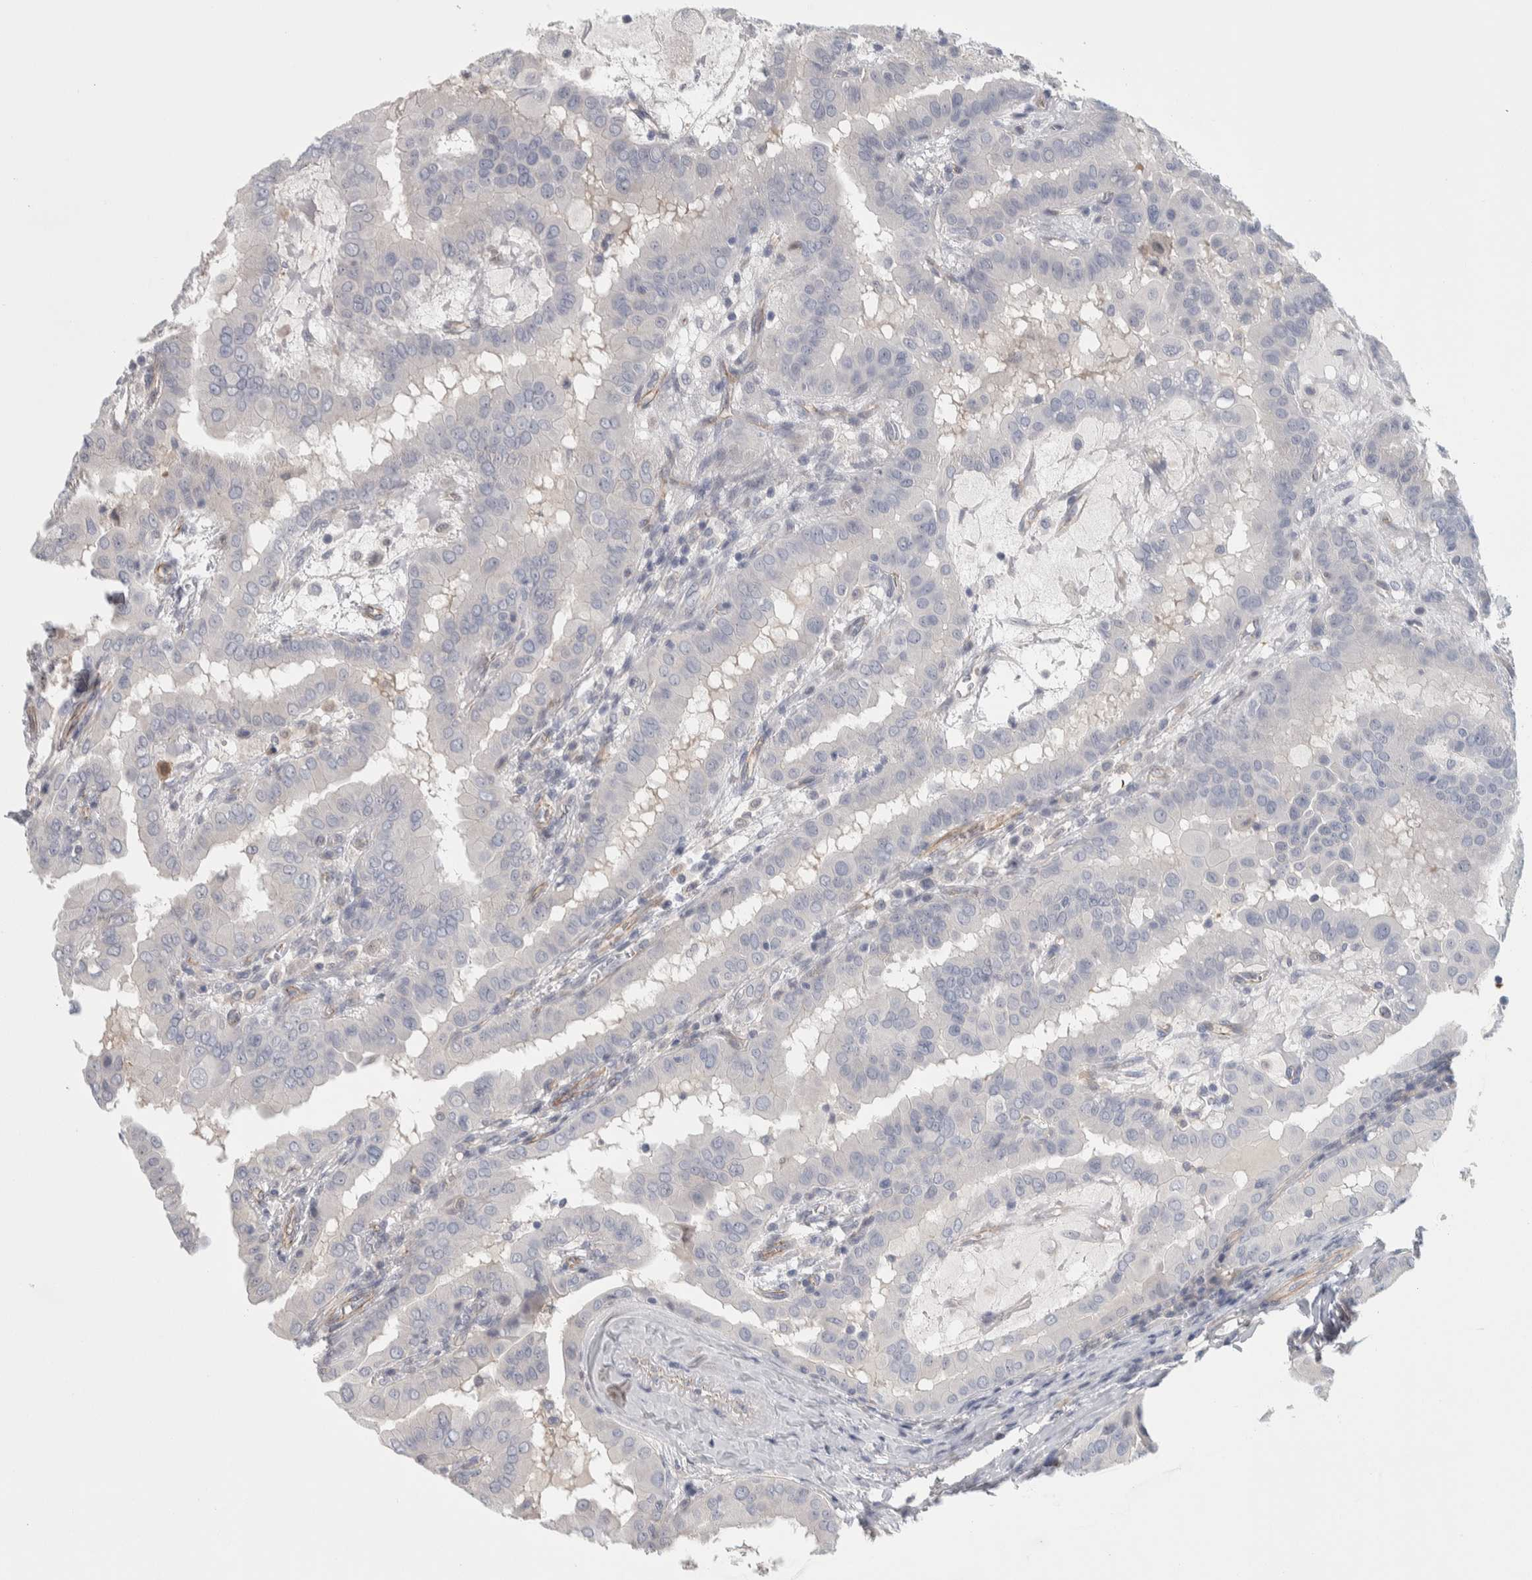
{"staining": {"intensity": "negative", "quantity": "none", "location": "none"}, "tissue": "thyroid cancer", "cell_type": "Tumor cells", "image_type": "cancer", "snomed": [{"axis": "morphology", "description": "Papillary adenocarcinoma, NOS"}, {"axis": "topography", "description": "Thyroid gland"}], "caption": "A histopathology image of thyroid papillary adenocarcinoma stained for a protein displays no brown staining in tumor cells.", "gene": "ZNF862", "patient": {"sex": "male", "age": 33}}